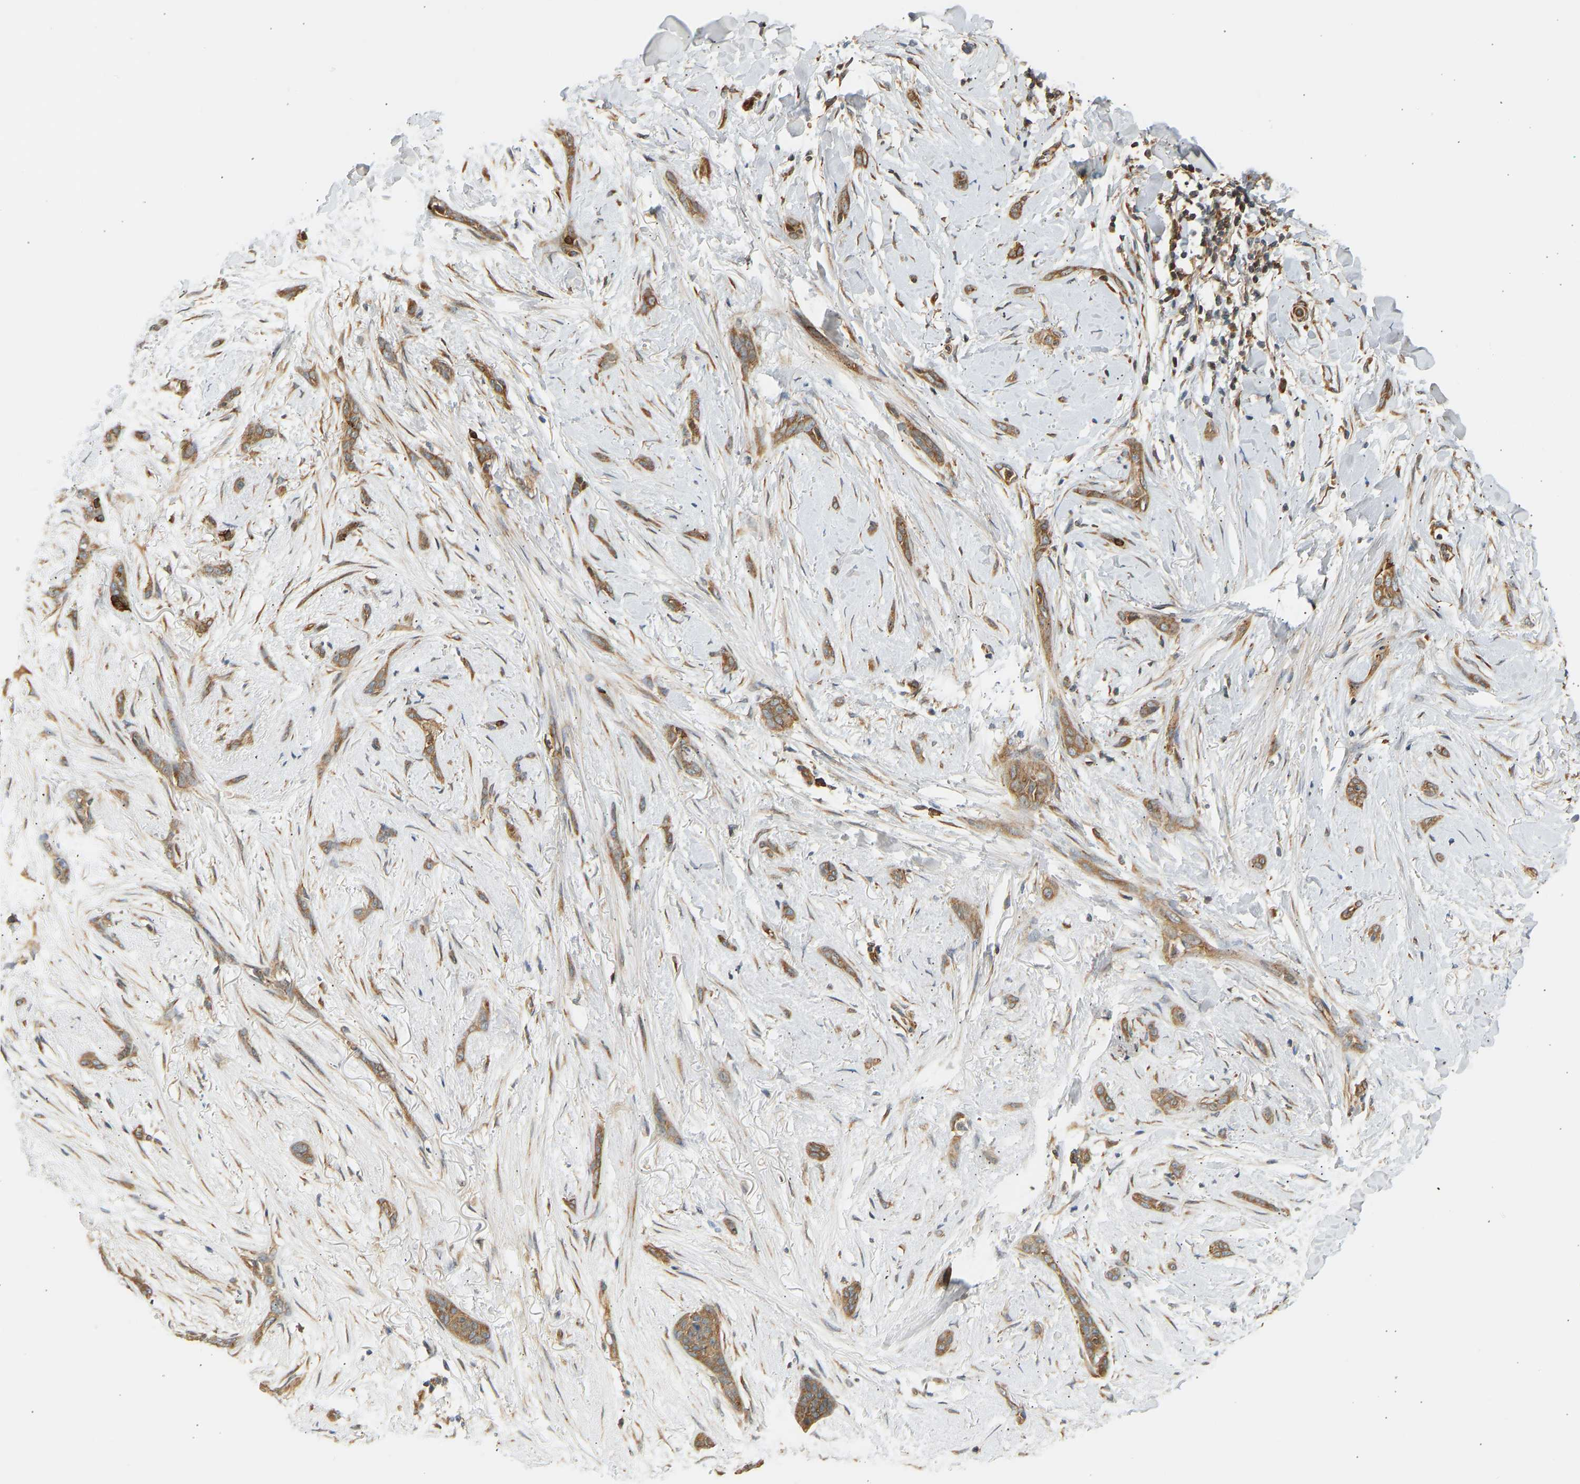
{"staining": {"intensity": "moderate", "quantity": ">75%", "location": "cytoplasmic/membranous"}, "tissue": "skin cancer", "cell_type": "Tumor cells", "image_type": "cancer", "snomed": [{"axis": "morphology", "description": "Basal cell carcinoma"}, {"axis": "morphology", "description": "Adnexal tumor, benign"}, {"axis": "topography", "description": "Skin"}], "caption": "Approximately >75% of tumor cells in human skin cancer (benign adnexal tumor) show moderate cytoplasmic/membranous protein expression as visualized by brown immunohistochemical staining.", "gene": "CEP57", "patient": {"sex": "female", "age": 42}}